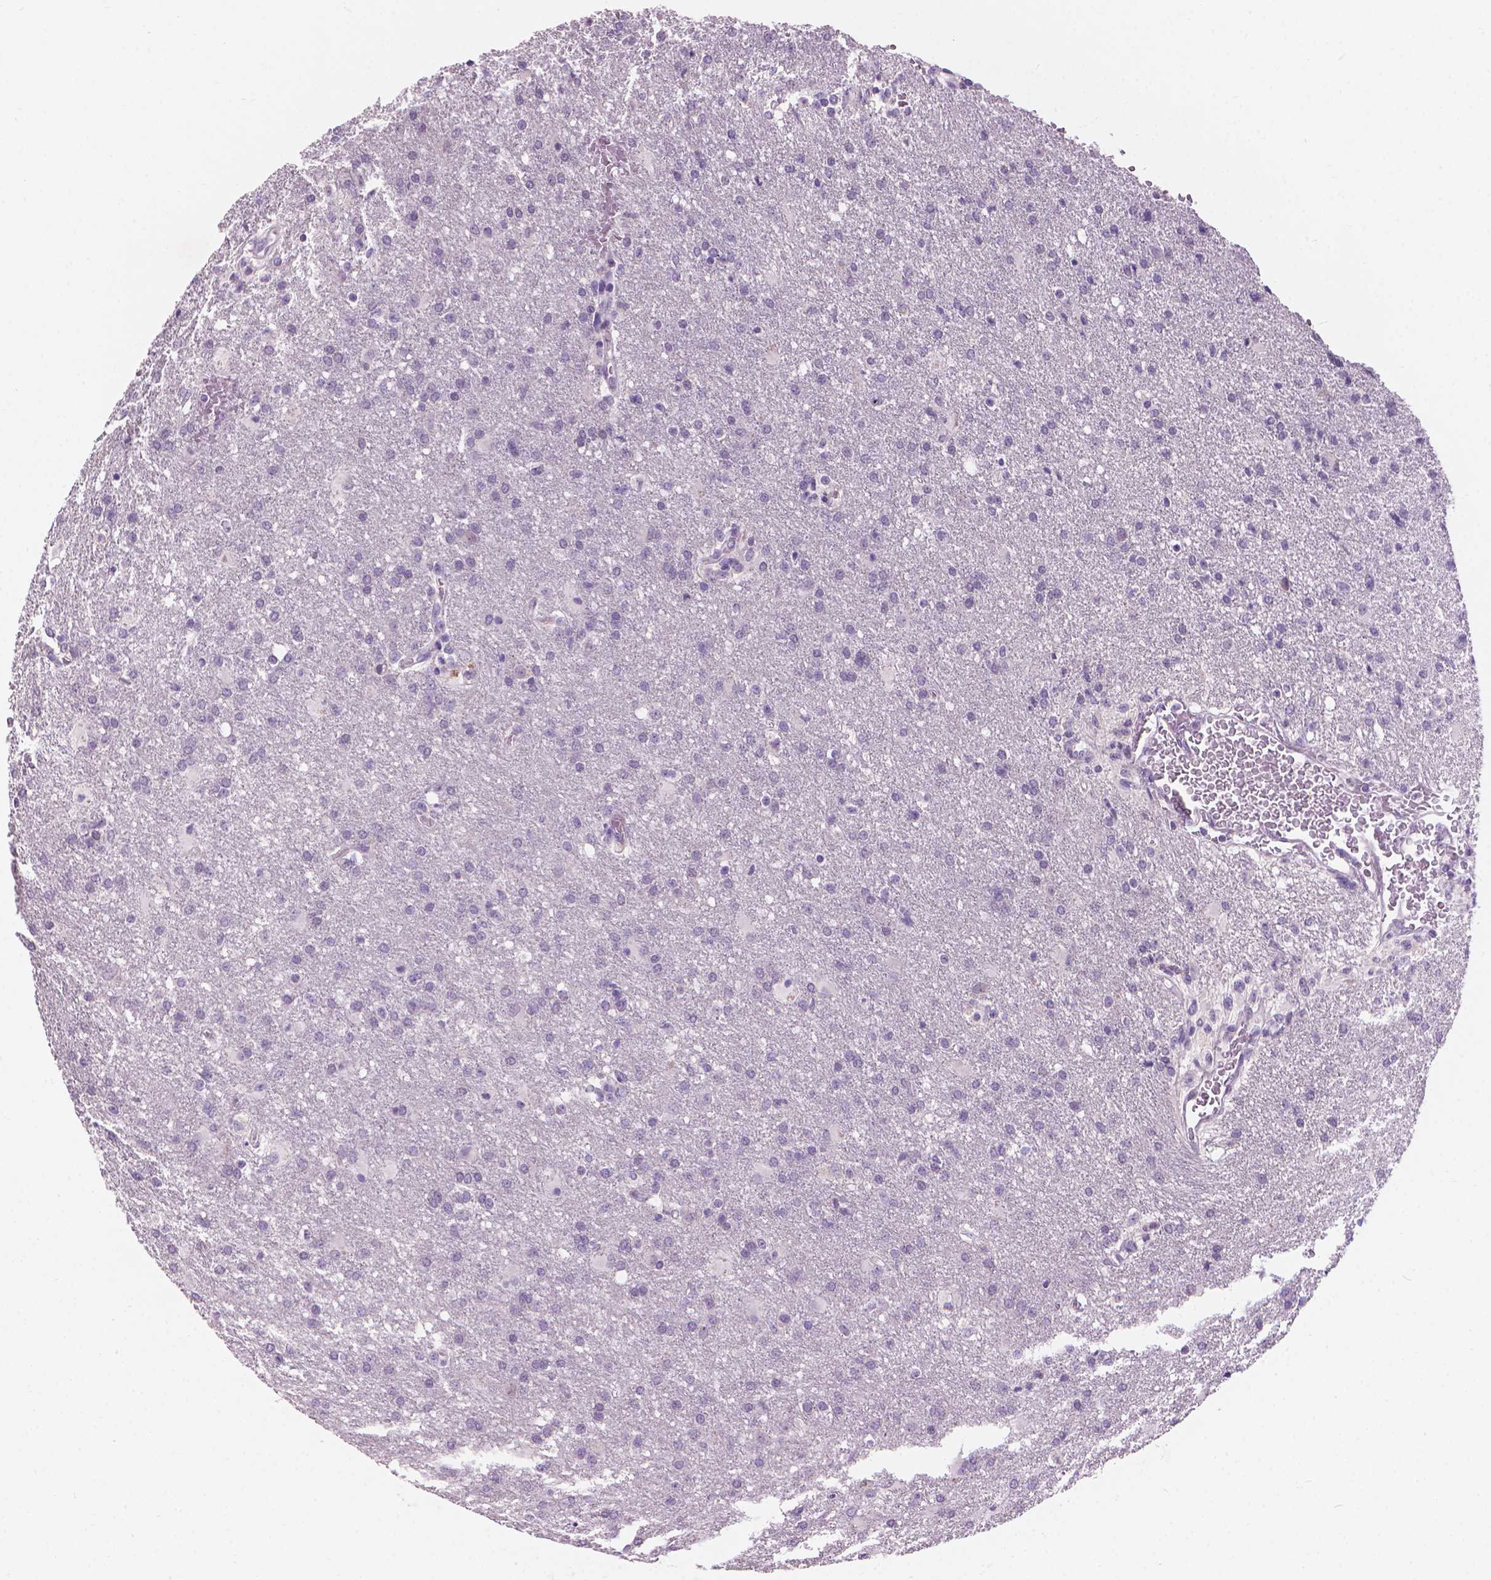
{"staining": {"intensity": "negative", "quantity": "none", "location": "none"}, "tissue": "glioma", "cell_type": "Tumor cells", "image_type": "cancer", "snomed": [{"axis": "morphology", "description": "Glioma, malignant, High grade"}, {"axis": "topography", "description": "Brain"}], "caption": "DAB immunohistochemical staining of human malignant glioma (high-grade) reveals no significant positivity in tumor cells.", "gene": "CFAP126", "patient": {"sex": "male", "age": 68}}